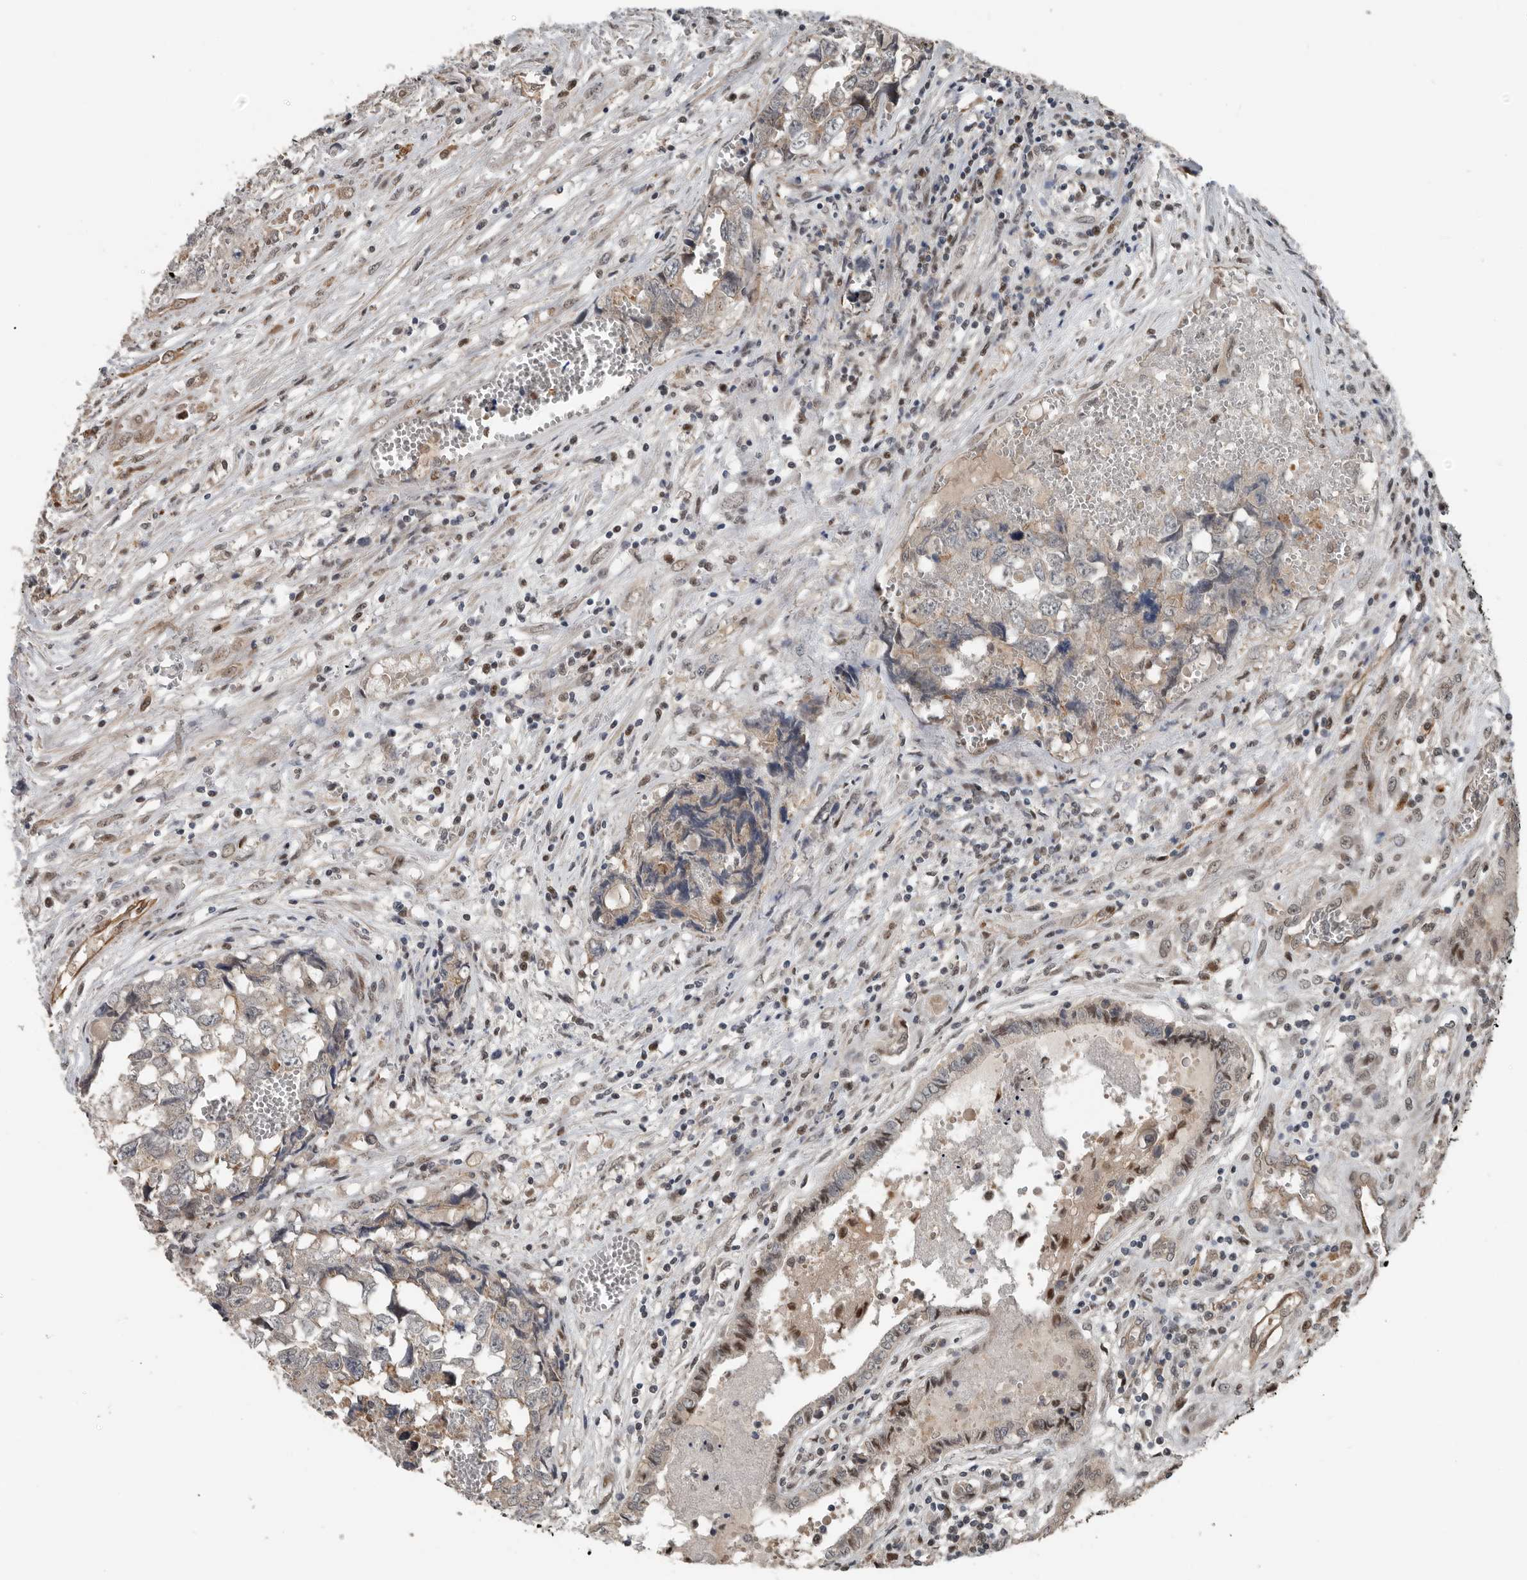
{"staining": {"intensity": "weak", "quantity": "<25%", "location": "cytoplasmic/membranous"}, "tissue": "testis cancer", "cell_type": "Tumor cells", "image_type": "cancer", "snomed": [{"axis": "morphology", "description": "Carcinoma, Embryonal, NOS"}, {"axis": "topography", "description": "Testis"}], "caption": "The image displays no significant positivity in tumor cells of testis cancer (embryonal carcinoma).", "gene": "YOD1", "patient": {"sex": "male", "age": 31}}